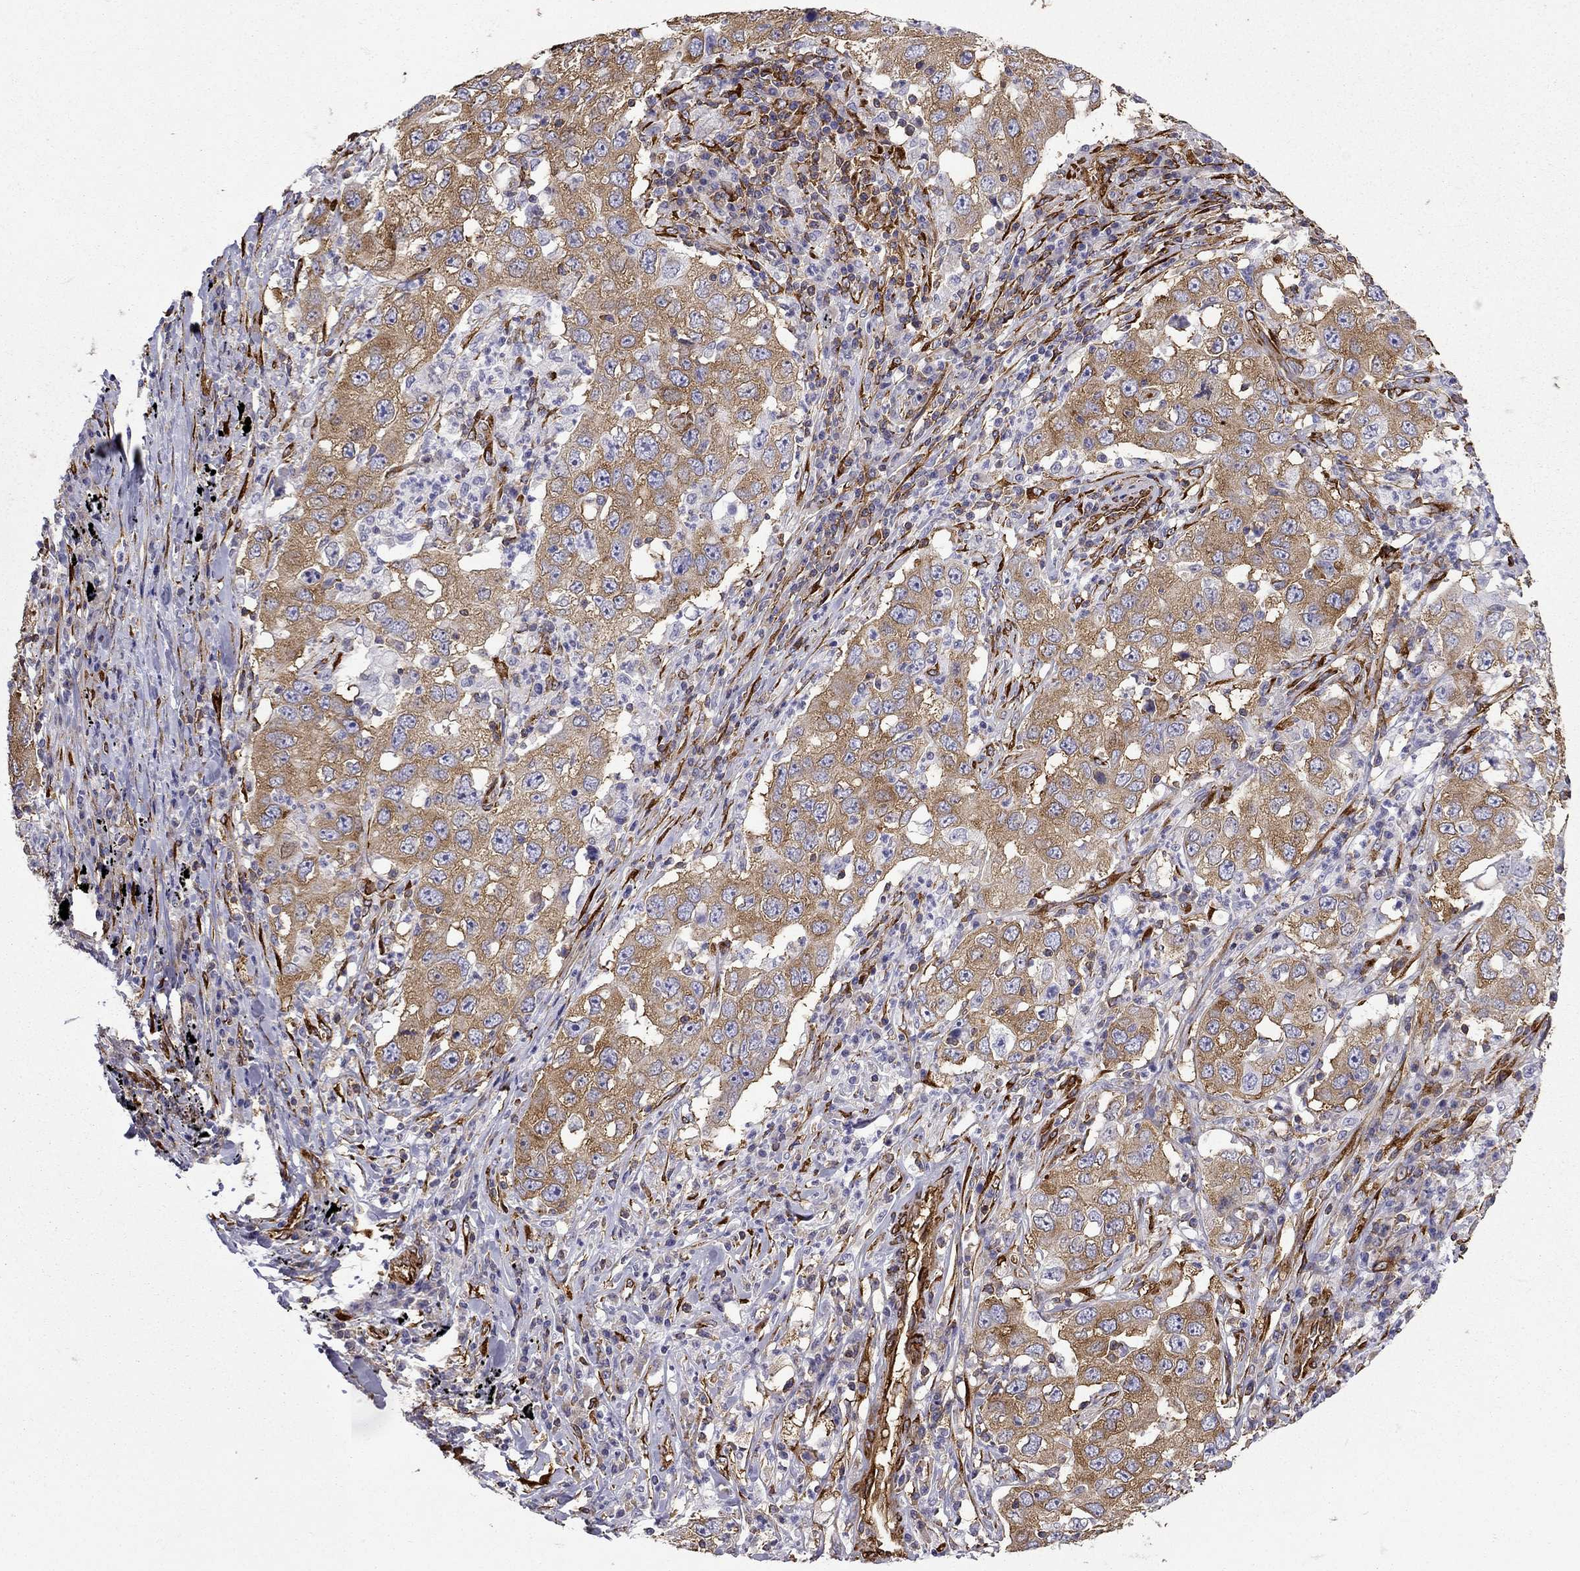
{"staining": {"intensity": "moderate", "quantity": ">75%", "location": "cytoplasmic/membranous"}, "tissue": "lung cancer", "cell_type": "Tumor cells", "image_type": "cancer", "snomed": [{"axis": "morphology", "description": "Adenocarcinoma, NOS"}, {"axis": "topography", "description": "Lung"}], "caption": "This image demonstrates IHC staining of human lung cancer, with medium moderate cytoplasmic/membranous positivity in about >75% of tumor cells.", "gene": "MAP4", "patient": {"sex": "male", "age": 73}}